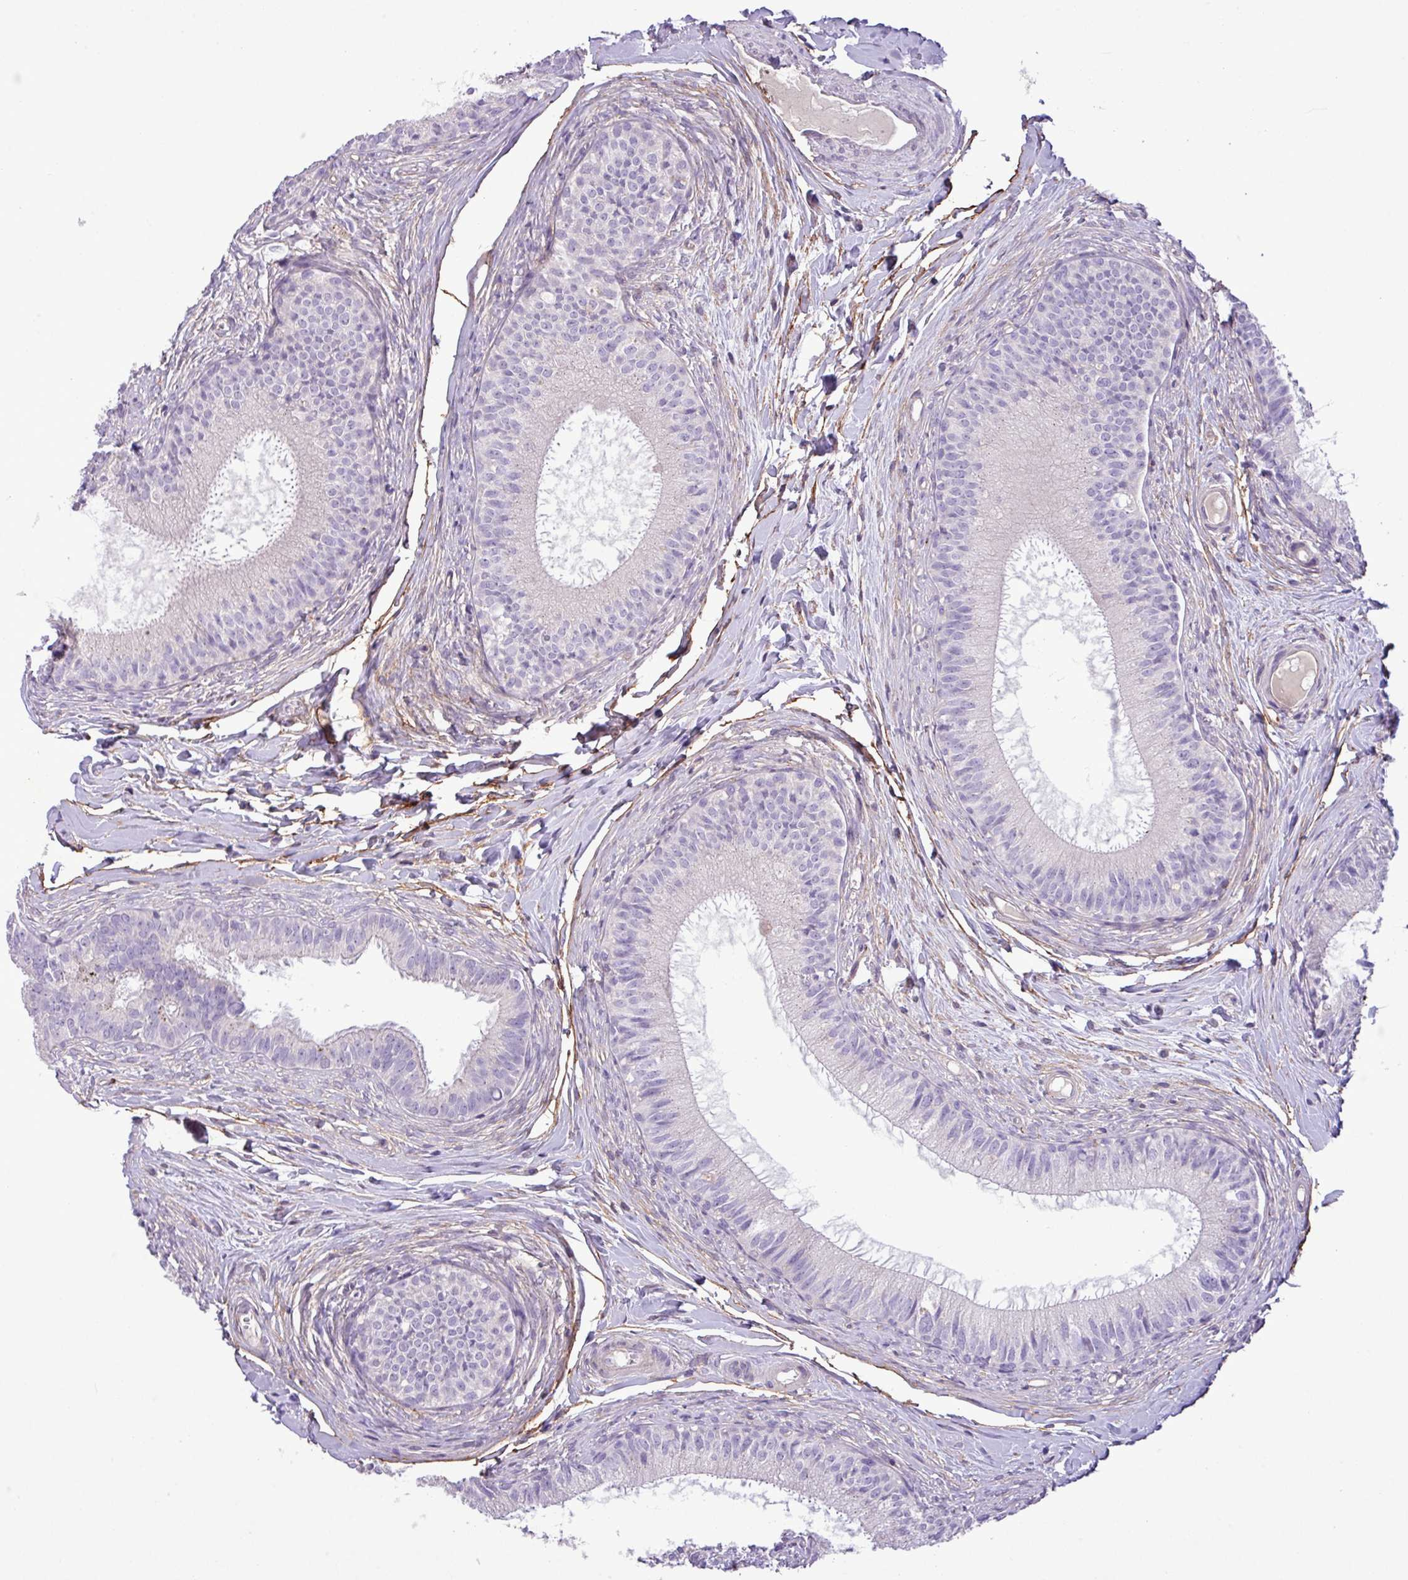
{"staining": {"intensity": "weak", "quantity": "<25%", "location": "cytoplasmic/membranous"}, "tissue": "epididymis", "cell_type": "Glandular cells", "image_type": "normal", "snomed": [{"axis": "morphology", "description": "Normal tissue, NOS"}, {"axis": "topography", "description": "Epididymis"}], "caption": "This is a image of IHC staining of normal epididymis, which shows no expression in glandular cells. (DAB (3,3'-diaminobenzidine) immunohistochemistry (IHC) visualized using brightfield microscopy, high magnification).", "gene": "CD248", "patient": {"sex": "male", "age": 25}}